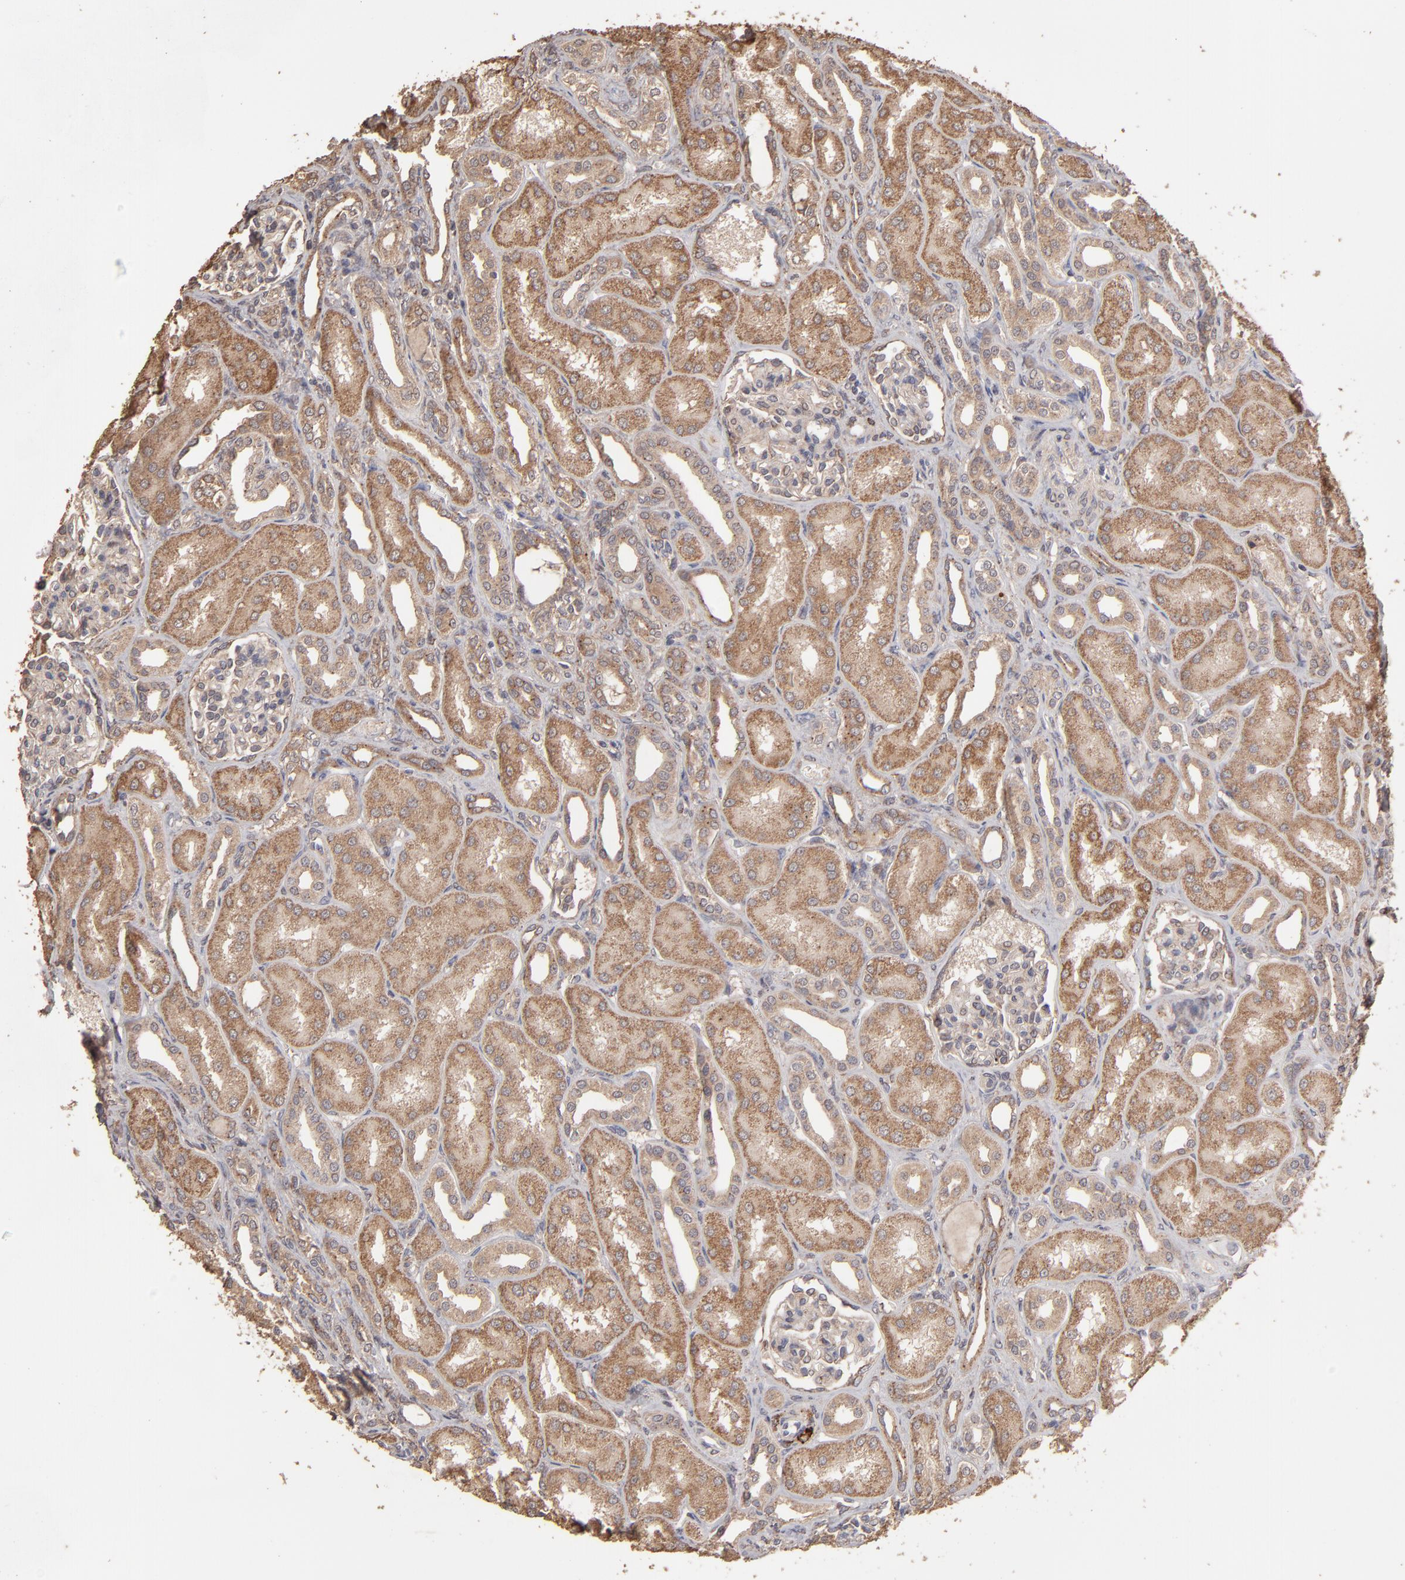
{"staining": {"intensity": "weak", "quantity": ">75%", "location": "cytoplasmic/membranous"}, "tissue": "kidney", "cell_type": "Cells in glomeruli", "image_type": "normal", "snomed": [{"axis": "morphology", "description": "Normal tissue, NOS"}, {"axis": "topography", "description": "Kidney"}], "caption": "The immunohistochemical stain labels weak cytoplasmic/membranous positivity in cells in glomeruli of unremarkable kidney.", "gene": "MMP2", "patient": {"sex": "male", "age": 7}}